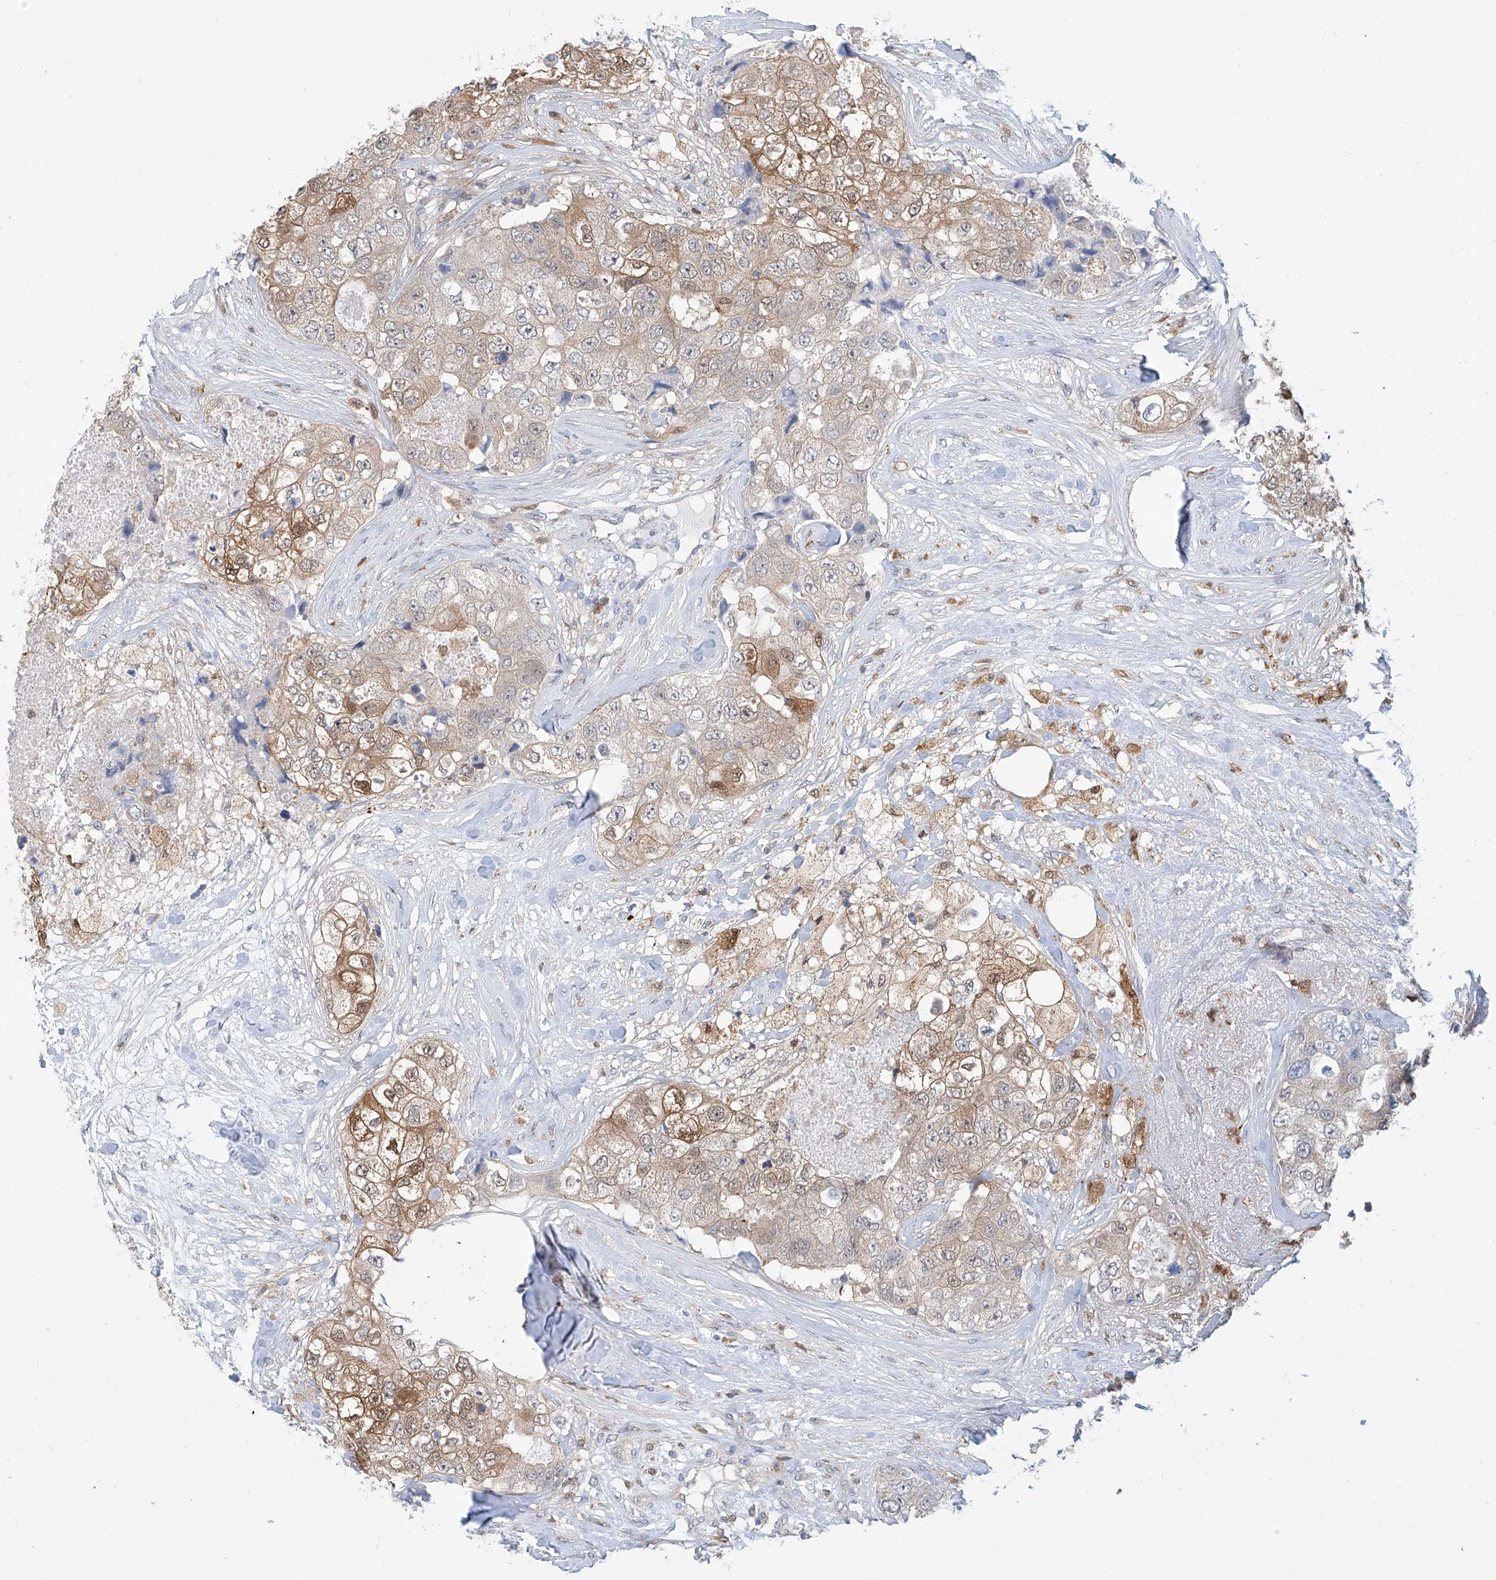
{"staining": {"intensity": "moderate", "quantity": "25%-75%", "location": "cytoplasmic/membranous,nuclear"}, "tissue": "breast cancer", "cell_type": "Tumor cells", "image_type": "cancer", "snomed": [{"axis": "morphology", "description": "Duct carcinoma"}, {"axis": "topography", "description": "Breast"}], "caption": "This photomicrograph demonstrates immunohistochemistry (IHC) staining of human breast cancer (invasive ductal carcinoma), with medium moderate cytoplasmic/membranous and nuclear expression in about 25%-75% of tumor cells.", "gene": "PDXK", "patient": {"sex": "female", "age": 62}}